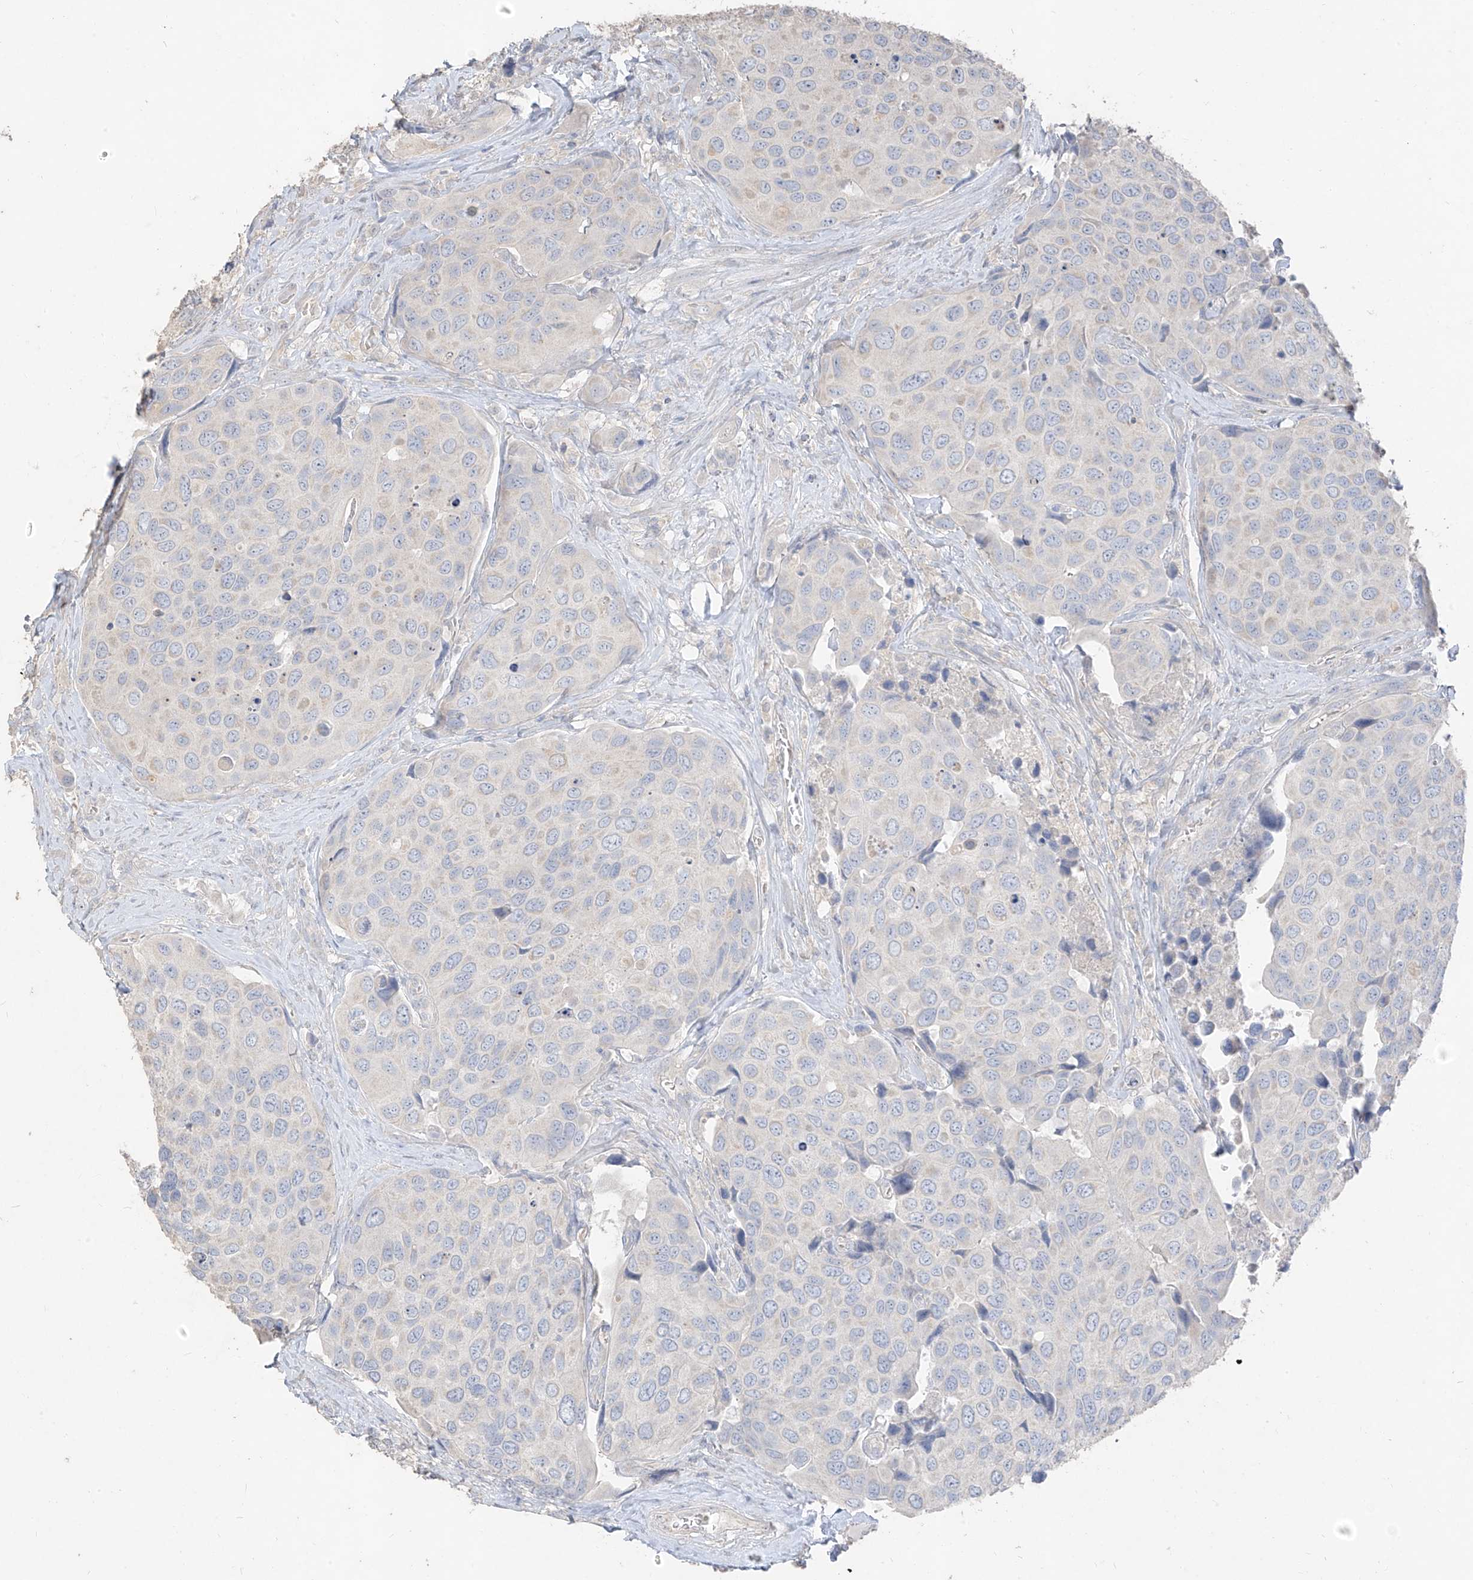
{"staining": {"intensity": "negative", "quantity": "none", "location": "none"}, "tissue": "urothelial cancer", "cell_type": "Tumor cells", "image_type": "cancer", "snomed": [{"axis": "morphology", "description": "Urothelial carcinoma, High grade"}, {"axis": "topography", "description": "Urinary bladder"}], "caption": "DAB immunohistochemical staining of human high-grade urothelial carcinoma reveals no significant expression in tumor cells.", "gene": "ZZEF1", "patient": {"sex": "male", "age": 74}}